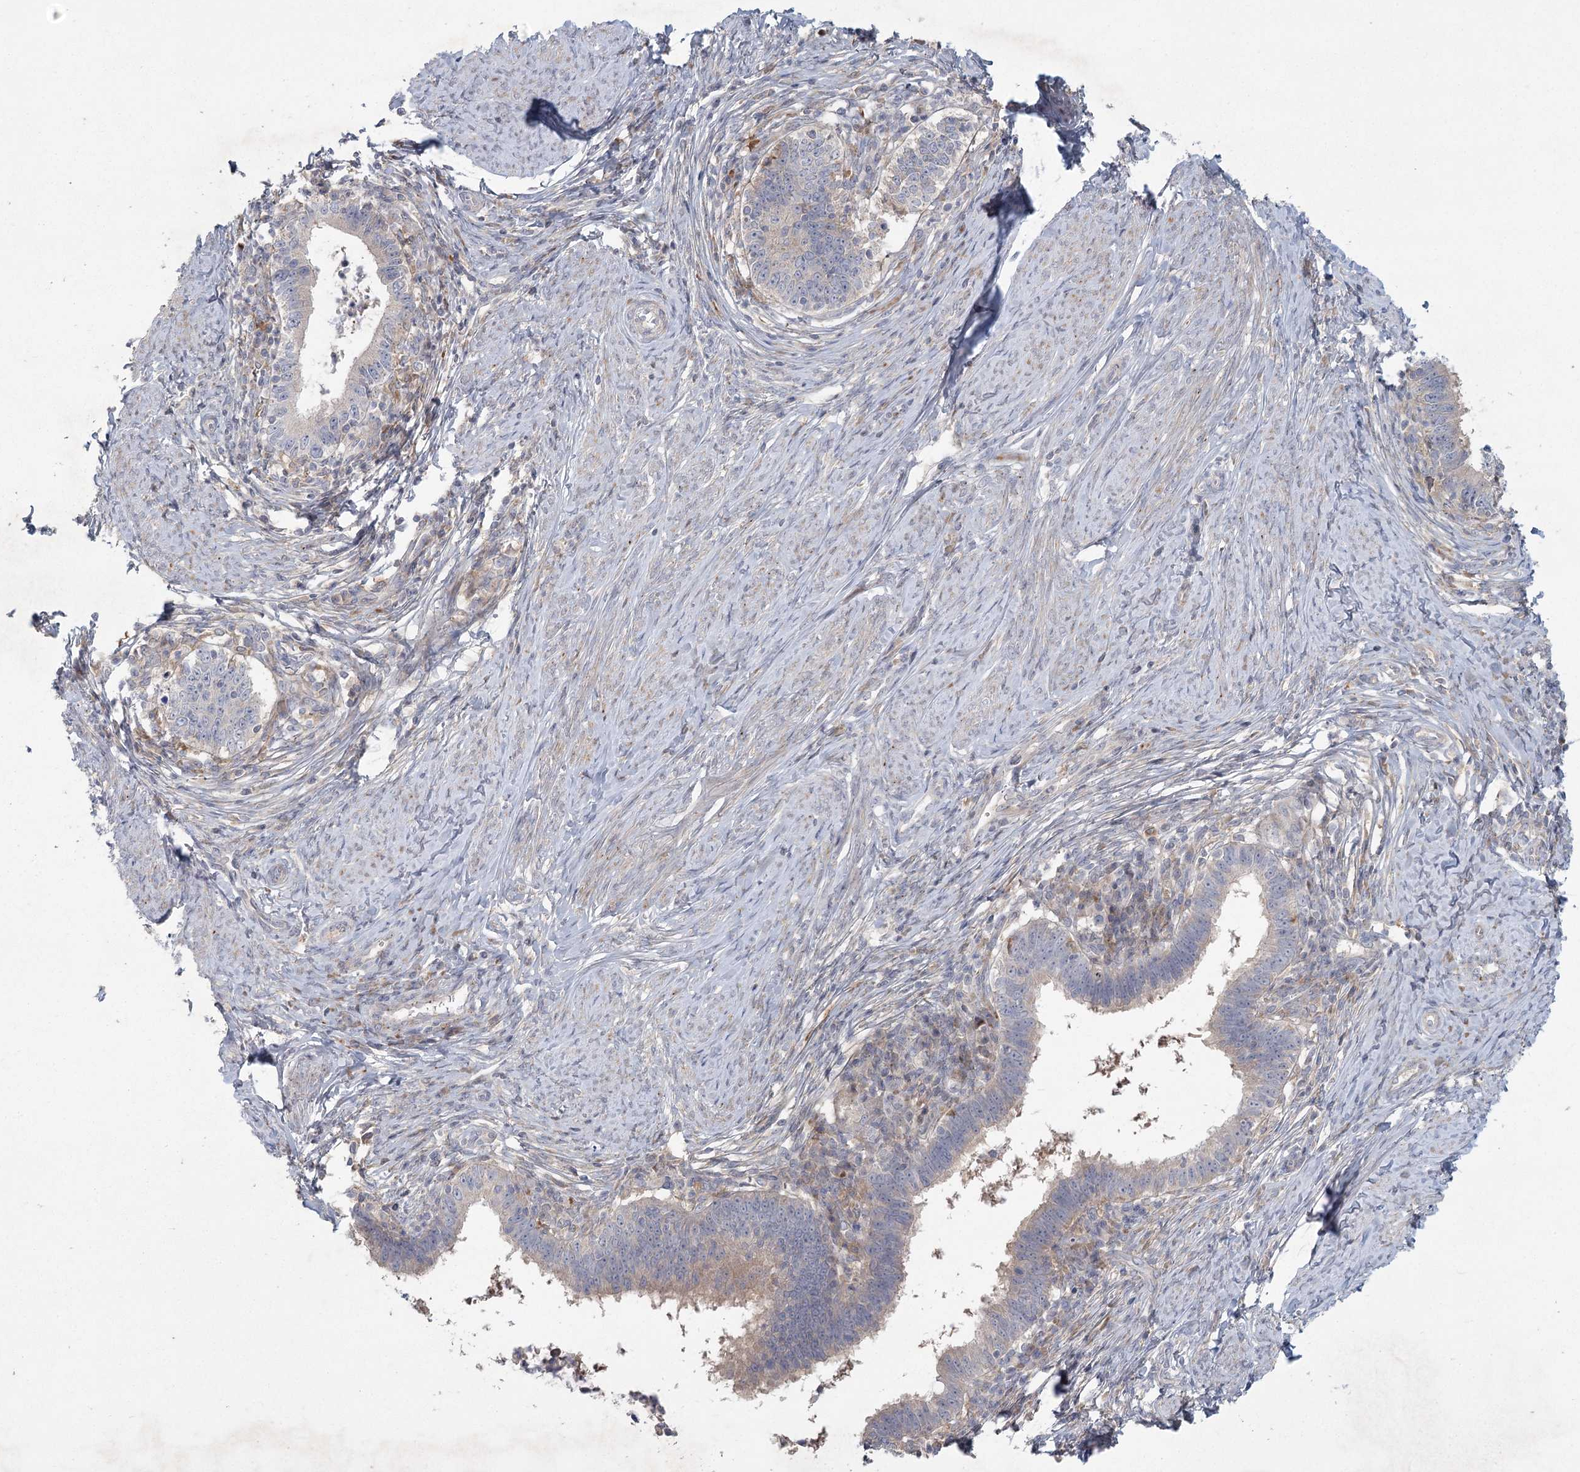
{"staining": {"intensity": "weak", "quantity": "<25%", "location": "cytoplasmic/membranous"}, "tissue": "cervical cancer", "cell_type": "Tumor cells", "image_type": "cancer", "snomed": [{"axis": "morphology", "description": "Adenocarcinoma, NOS"}, {"axis": "topography", "description": "Cervix"}], "caption": "Tumor cells are negative for protein expression in human cervical cancer. The staining is performed using DAB (3,3'-diaminobenzidine) brown chromogen with nuclei counter-stained in using hematoxylin.", "gene": "FAM110C", "patient": {"sex": "female", "age": 36}}